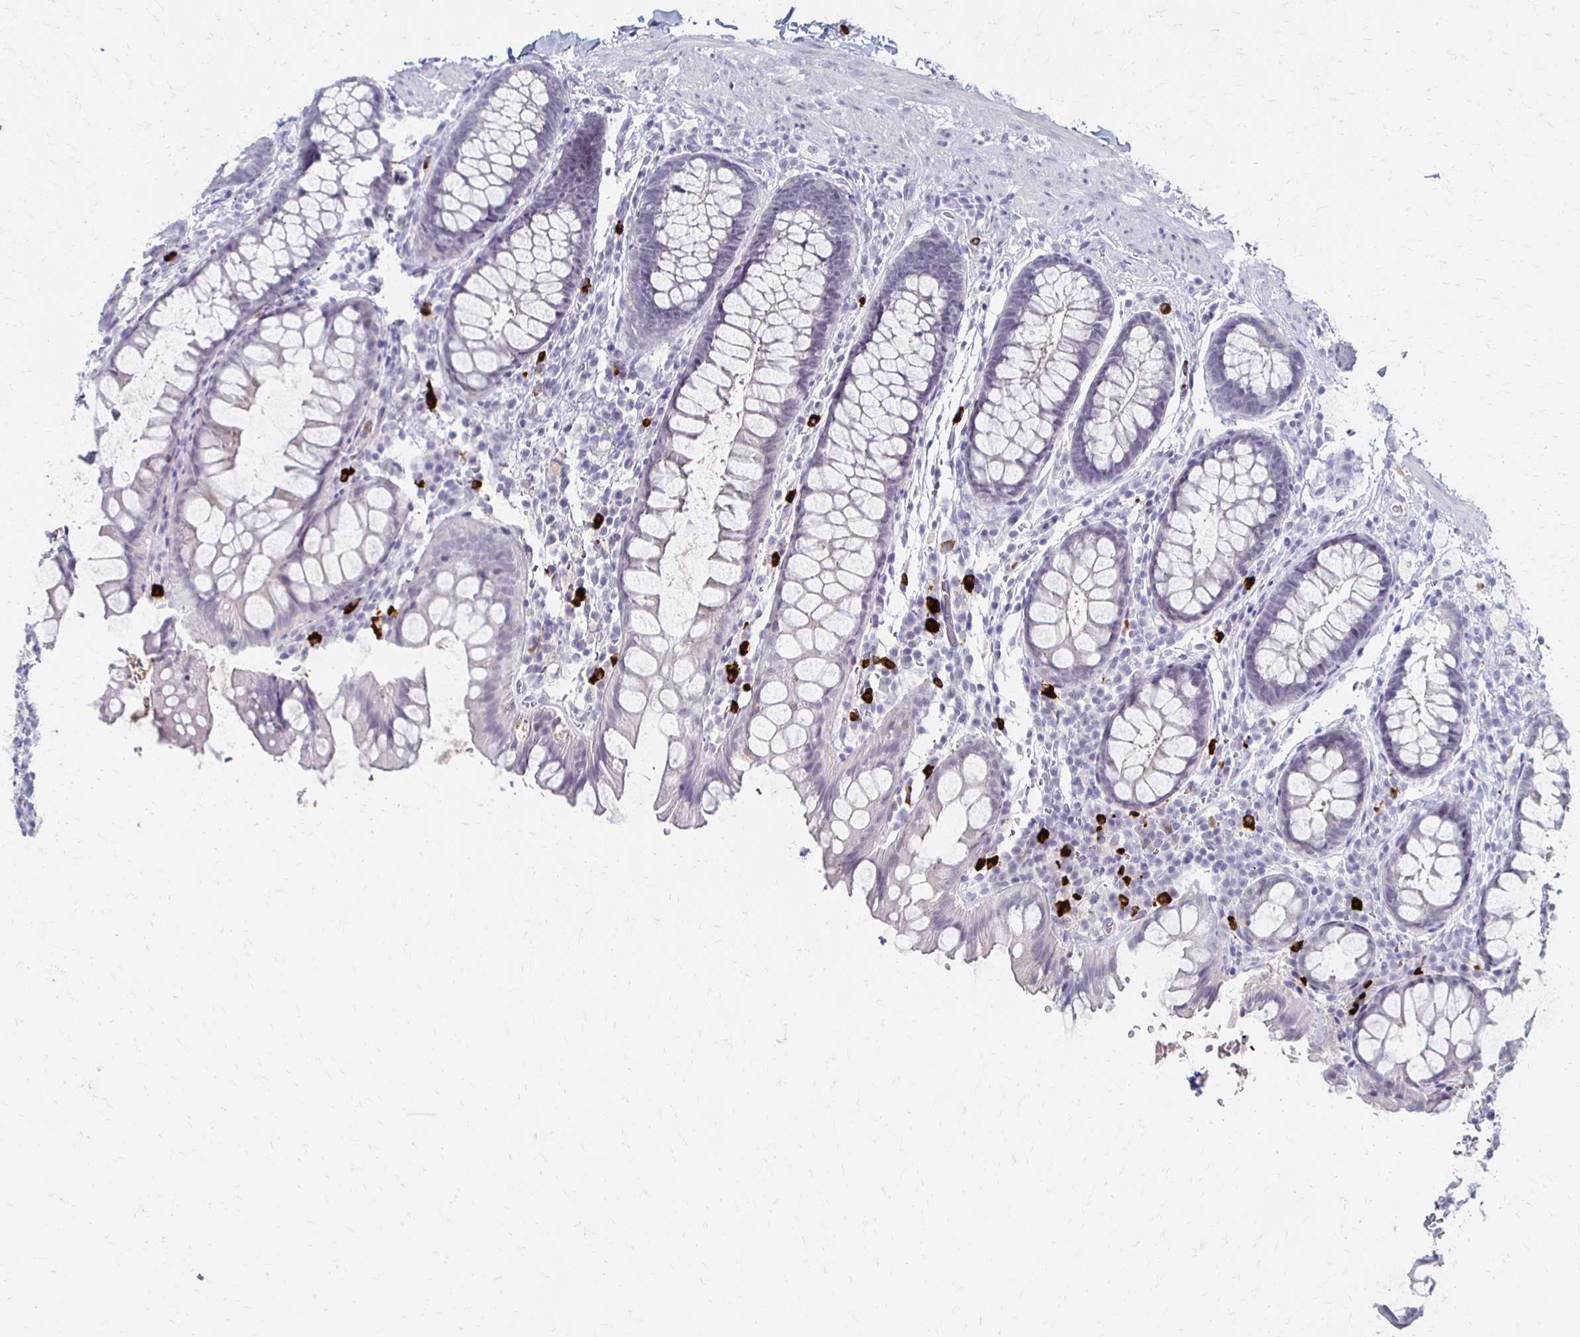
{"staining": {"intensity": "negative", "quantity": "none", "location": "none"}, "tissue": "rectum", "cell_type": "Glandular cells", "image_type": "normal", "snomed": [{"axis": "morphology", "description": "Normal tissue, NOS"}, {"axis": "topography", "description": "Rectum"}, {"axis": "topography", "description": "Peripheral nerve tissue"}], "caption": "This is an IHC photomicrograph of normal rectum. There is no positivity in glandular cells.", "gene": "CXCR2", "patient": {"sex": "female", "age": 69}}